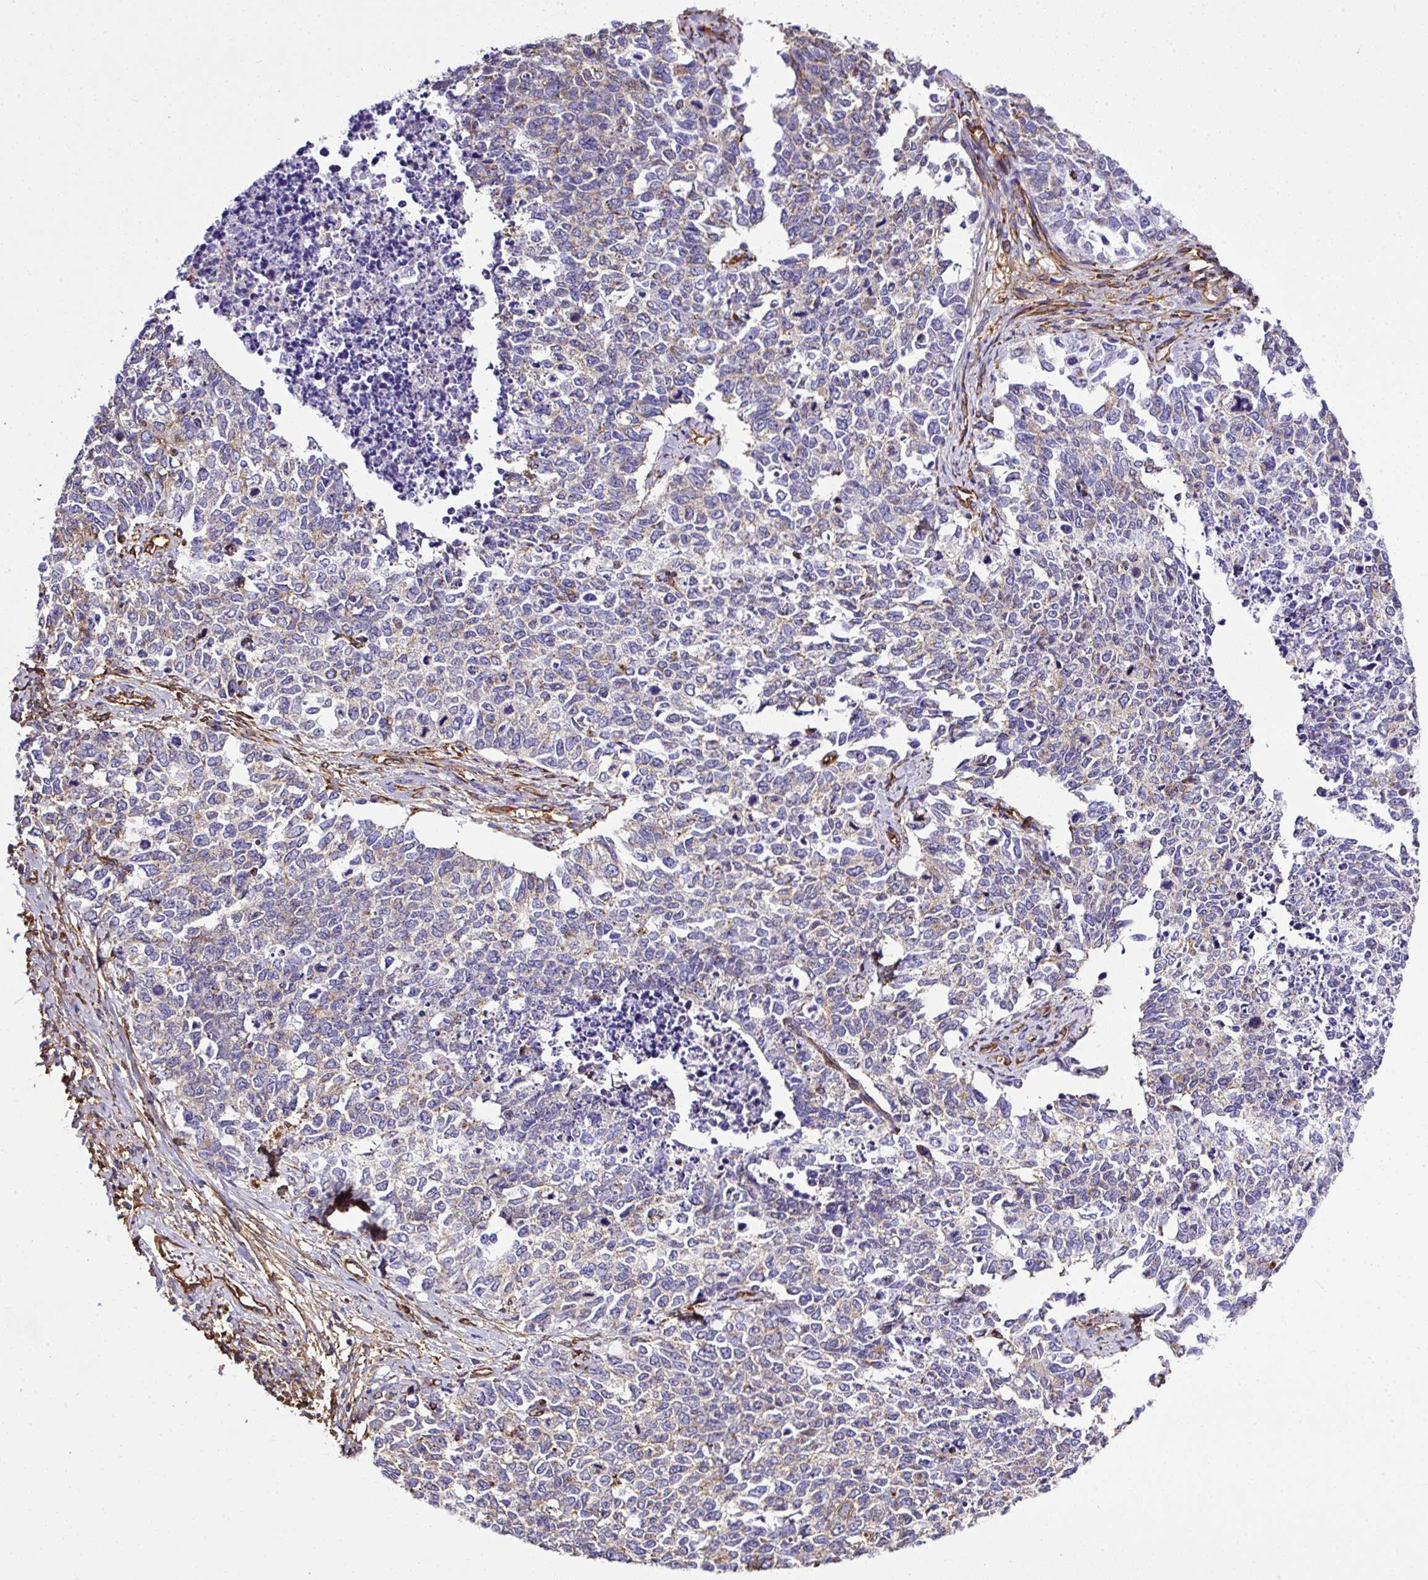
{"staining": {"intensity": "negative", "quantity": "none", "location": "none"}, "tissue": "cervical cancer", "cell_type": "Tumor cells", "image_type": "cancer", "snomed": [{"axis": "morphology", "description": "Squamous cell carcinoma, NOS"}, {"axis": "topography", "description": "Cervix"}], "caption": "Tumor cells are negative for brown protein staining in squamous cell carcinoma (cervical).", "gene": "MAGEB5", "patient": {"sex": "female", "age": 63}}